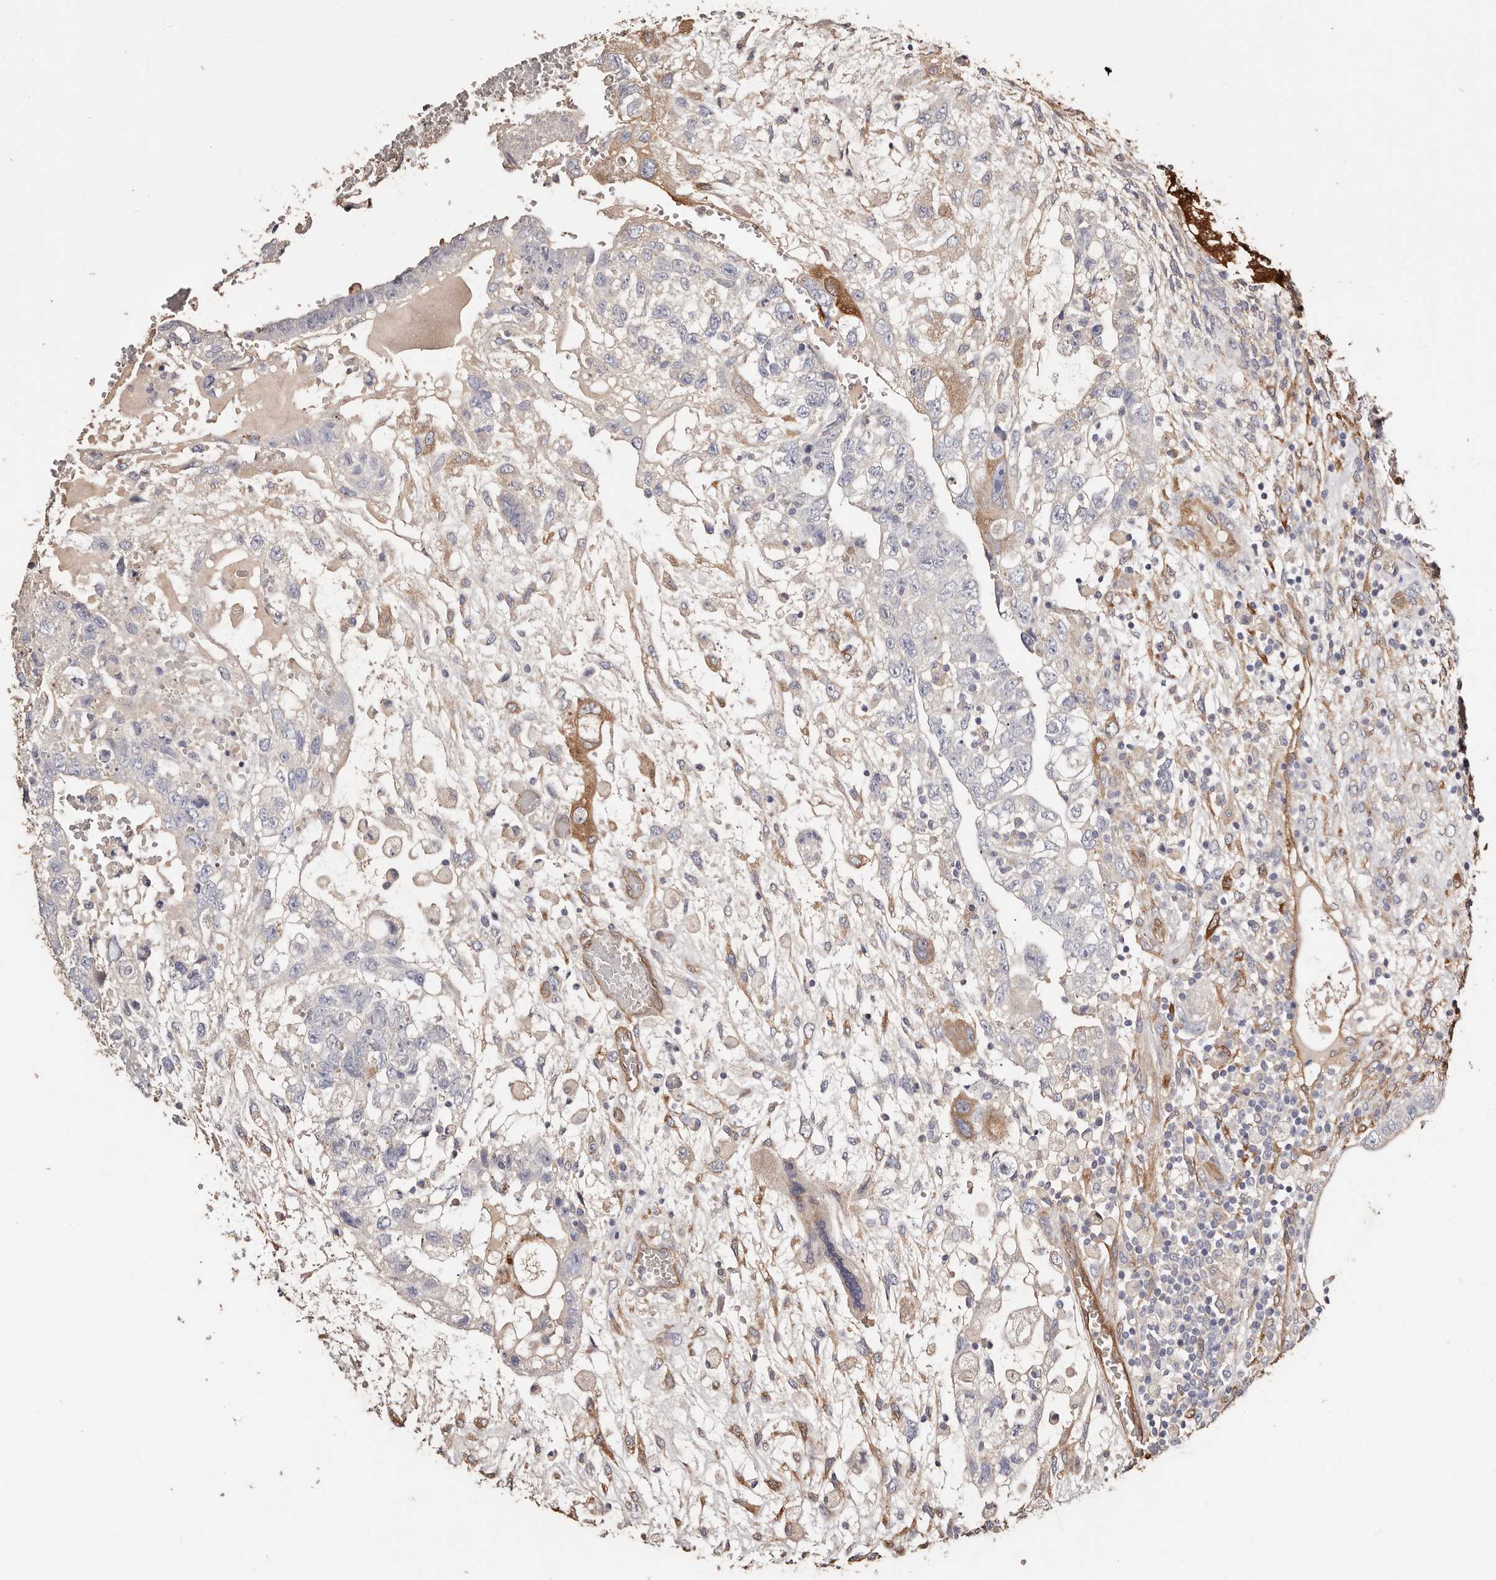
{"staining": {"intensity": "negative", "quantity": "none", "location": "none"}, "tissue": "testis cancer", "cell_type": "Tumor cells", "image_type": "cancer", "snomed": [{"axis": "morphology", "description": "Carcinoma, Embryonal, NOS"}, {"axis": "topography", "description": "Testis"}], "caption": "A micrograph of embryonal carcinoma (testis) stained for a protein demonstrates no brown staining in tumor cells.", "gene": "TGM2", "patient": {"sex": "male", "age": 36}}